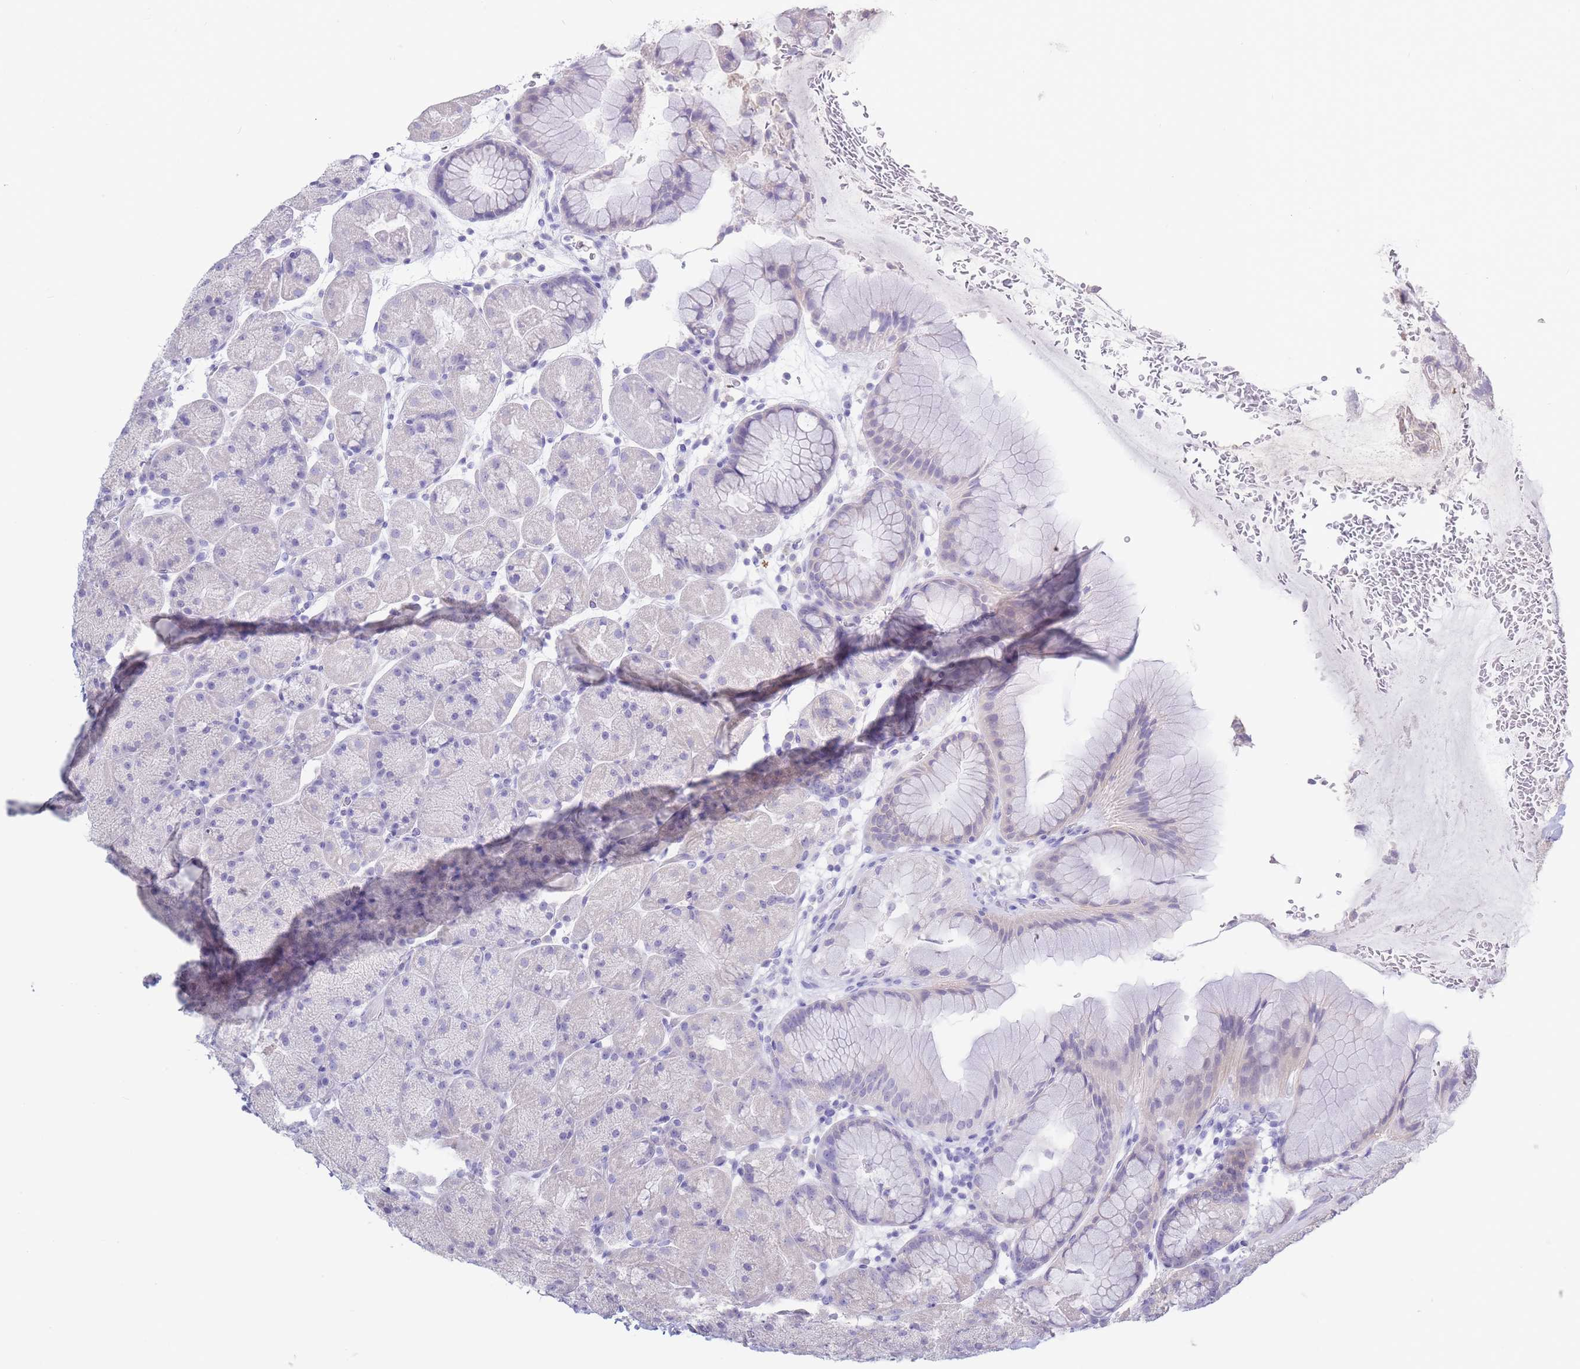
{"staining": {"intensity": "negative", "quantity": "none", "location": "none"}, "tissue": "stomach", "cell_type": "Glandular cells", "image_type": "normal", "snomed": [{"axis": "morphology", "description": "Normal tissue, NOS"}, {"axis": "topography", "description": "Stomach, upper"}, {"axis": "topography", "description": "Stomach, lower"}], "caption": "Micrograph shows no significant protein expression in glandular cells of benign stomach. (IHC, brightfield microscopy, high magnification).", "gene": "CD37", "patient": {"sex": "male", "age": 67}}